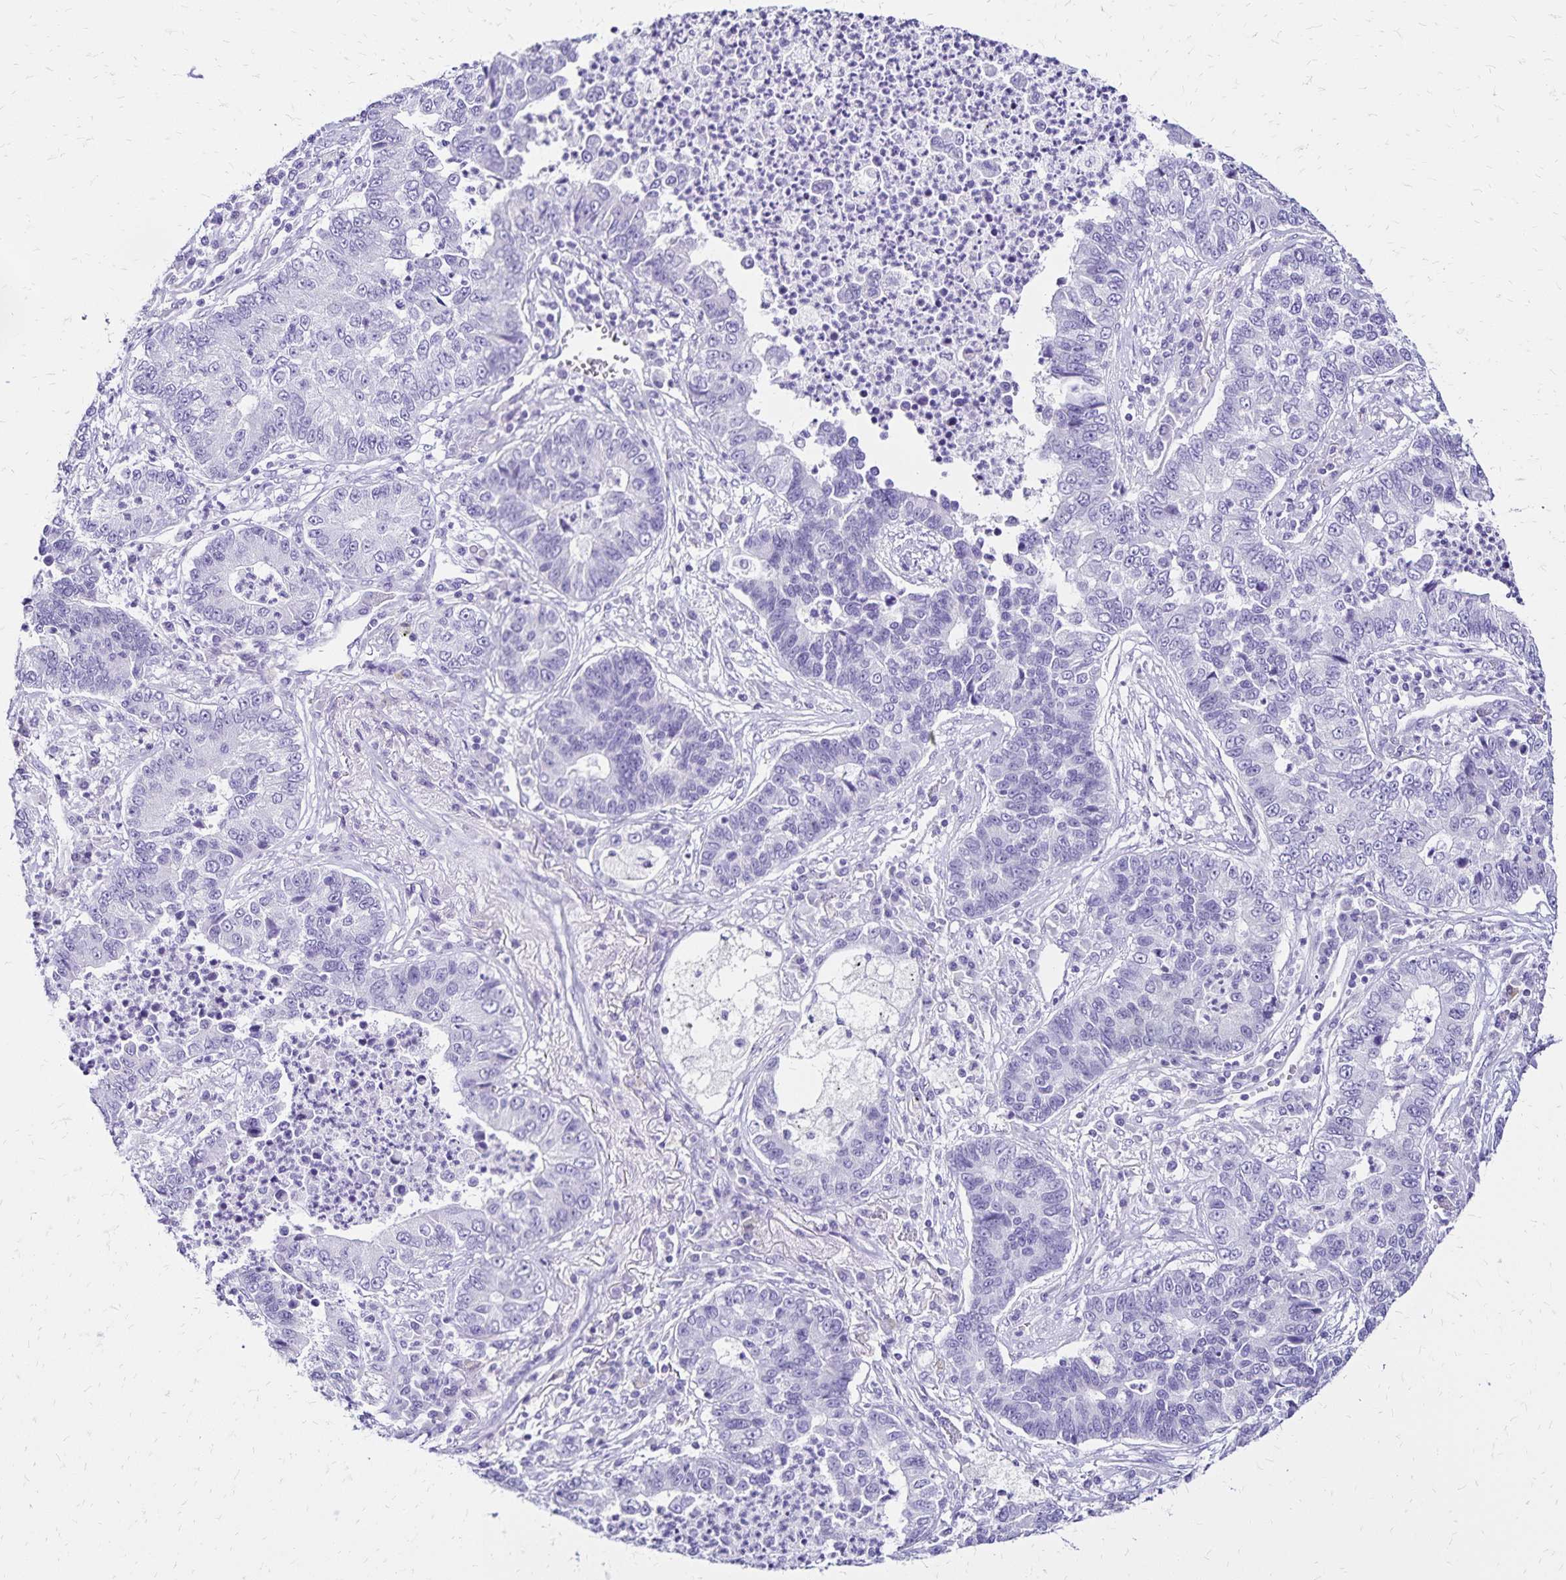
{"staining": {"intensity": "negative", "quantity": "none", "location": "none"}, "tissue": "lung cancer", "cell_type": "Tumor cells", "image_type": "cancer", "snomed": [{"axis": "morphology", "description": "Adenocarcinoma, NOS"}, {"axis": "topography", "description": "Lung"}], "caption": "The immunohistochemistry (IHC) photomicrograph has no significant expression in tumor cells of adenocarcinoma (lung) tissue.", "gene": "LIN28B", "patient": {"sex": "female", "age": 57}}